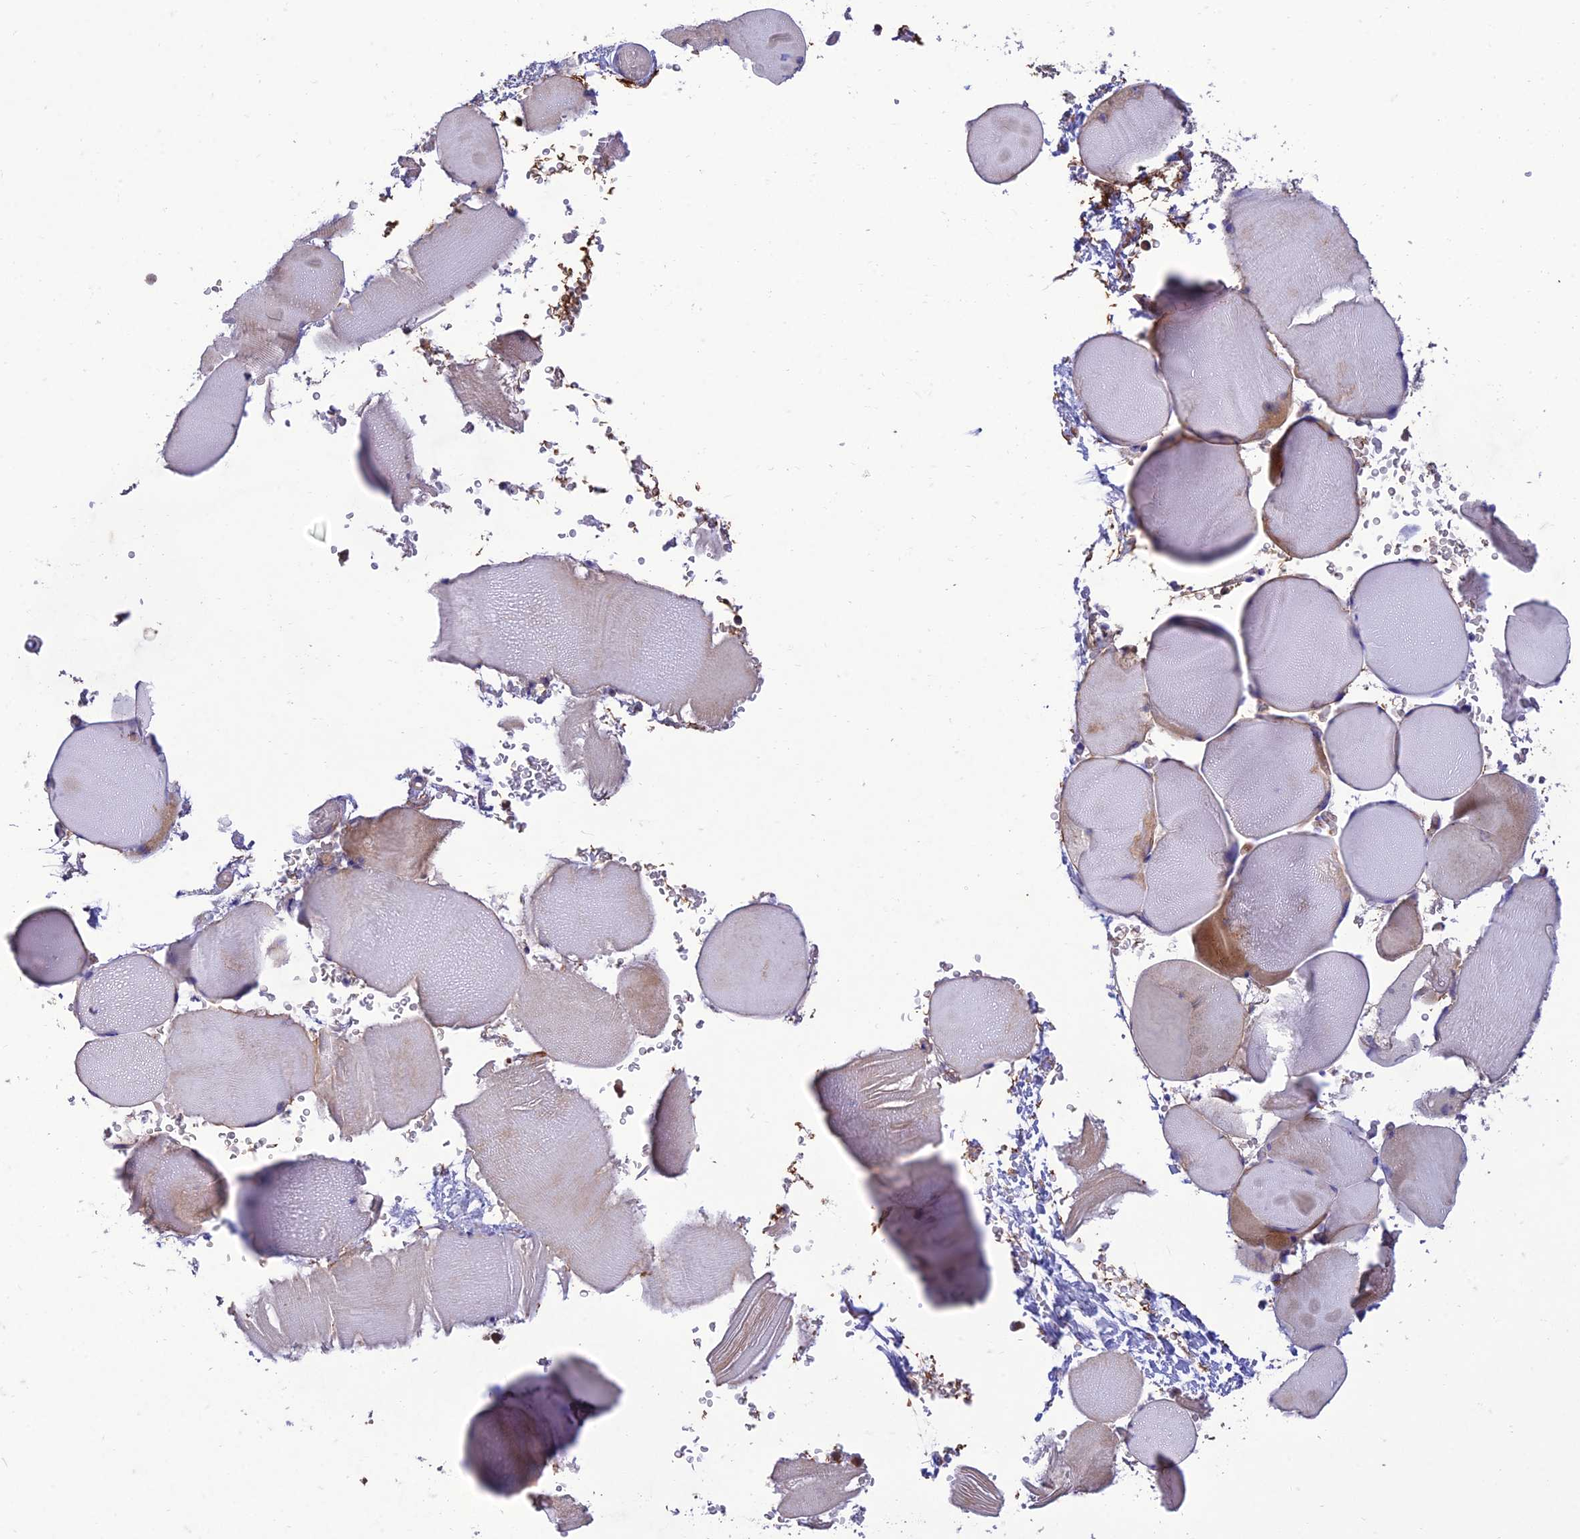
{"staining": {"intensity": "weak", "quantity": "25%-75%", "location": "cytoplasmic/membranous"}, "tissue": "skeletal muscle", "cell_type": "Myocytes", "image_type": "normal", "snomed": [{"axis": "morphology", "description": "Normal tissue, NOS"}, {"axis": "topography", "description": "Skeletal muscle"}], "caption": "A high-resolution photomicrograph shows immunohistochemistry (IHC) staining of benign skeletal muscle, which exhibits weak cytoplasmic/membranous staining in about 25%-75% of myocytes. The staining was performed using DAB to visualize the protein expression in brown, while the nuclei were stained in blue with hematoxylin (Magnification: 20x).", "gene": "IRAK3", "patient": {"sex": "male", "age": 62}}